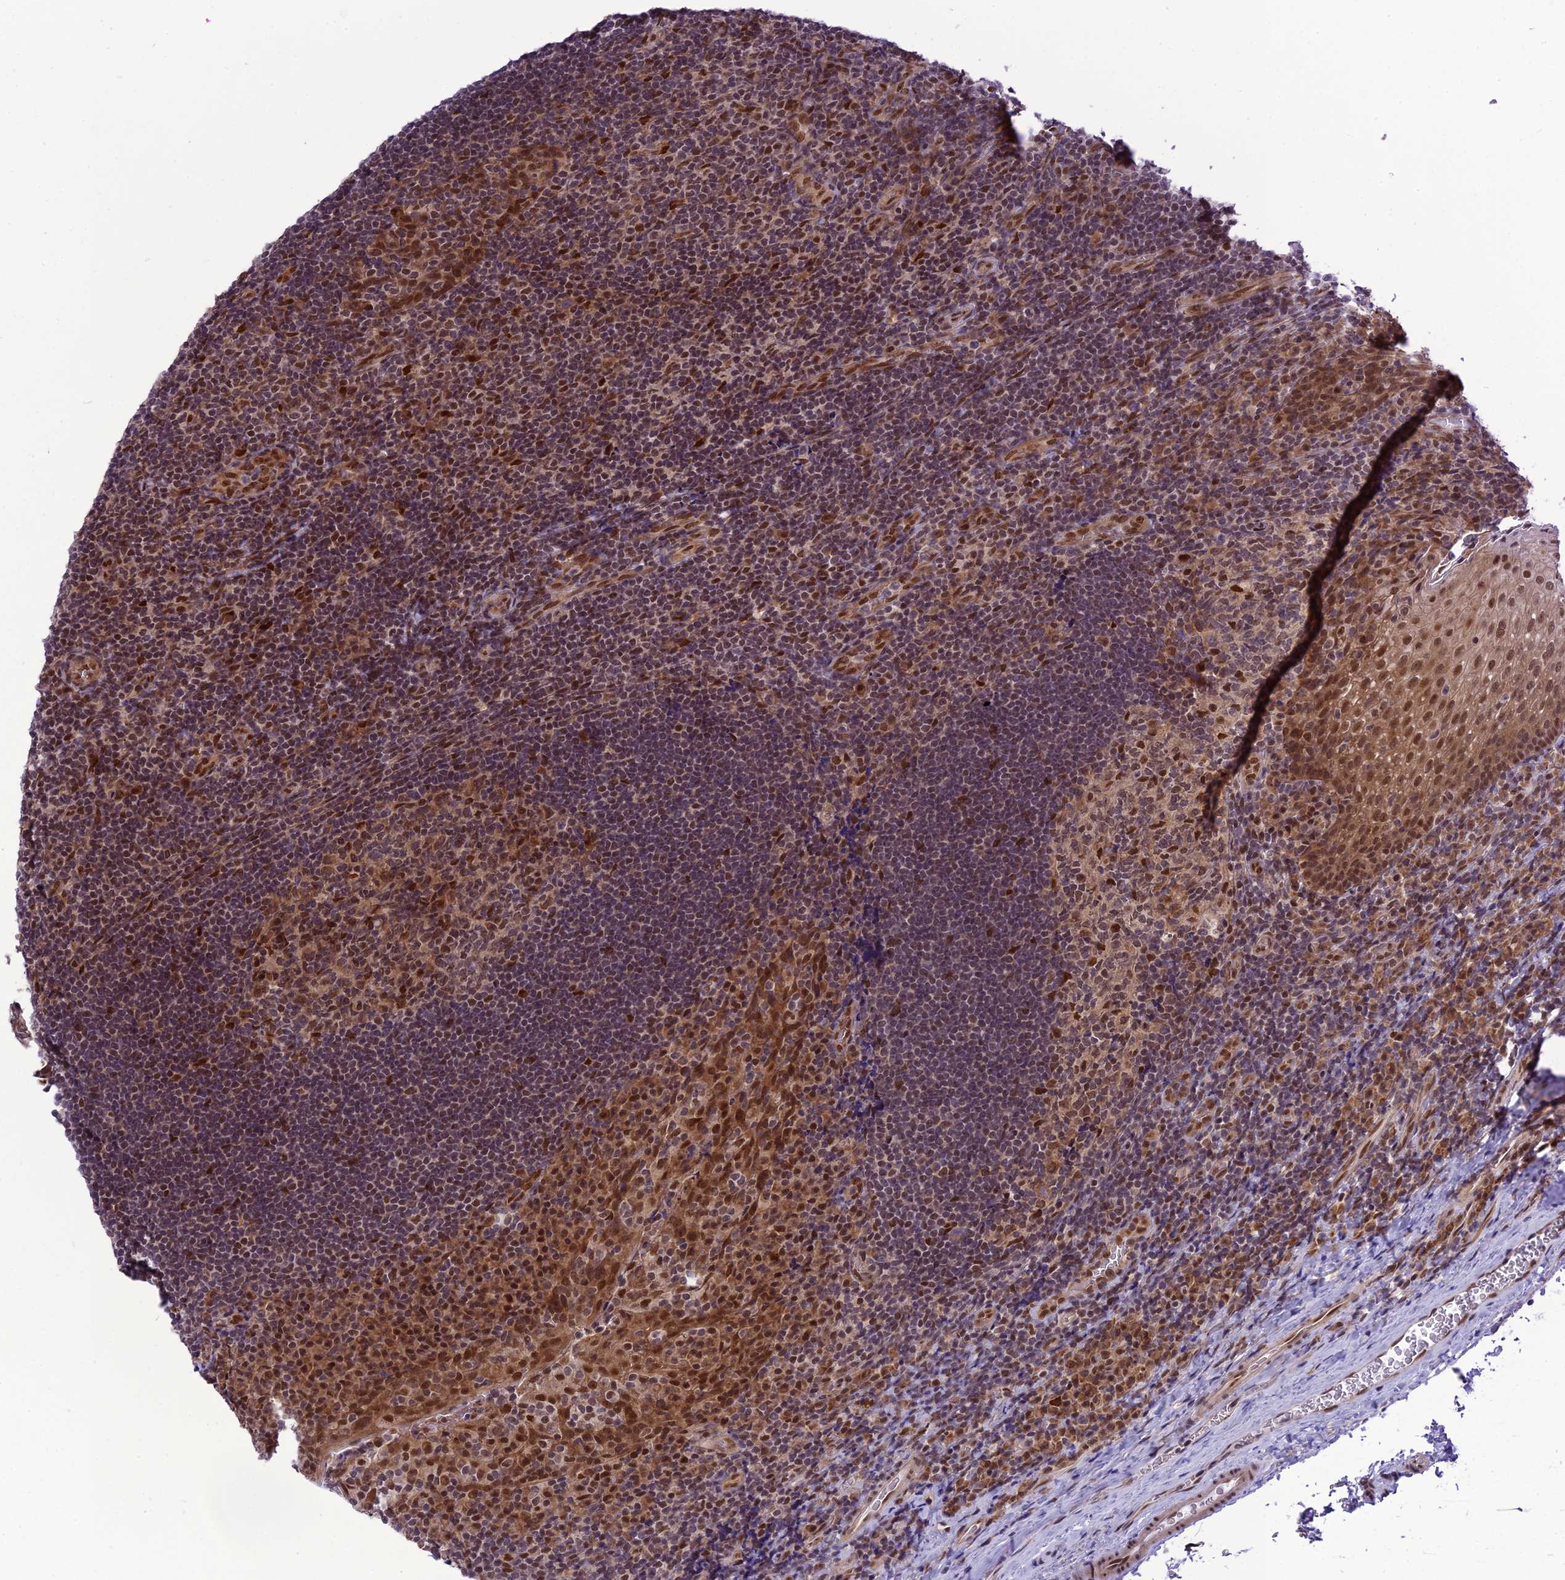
{"staining": {"intensity": "moderate", "quantity": "25%-75%", "location": "nuclear"}, "tissue": "tonsil", "cell_type": "Germinal center cells", "image_type": "normal", "snomed": [{"axis": "morphology", "description": "Normal tissue, NOS"}, {"axis": "topography", "description": "Tonsil"}], "caption": "Immunohistochemical staining of unremarkable tonsil shows medium levels of moderate nuclear staining in approximately 25%-75% of germinal center cells. The staining was performed using DAB (3,3'-diaminobenzidine) to visualize the protein expression in brown, while the nuclei were stained in blue with hematoxylin (Magnification: 20x).", "gene": "RTRAF", "patient": {"sex": "male", "age": 17}}